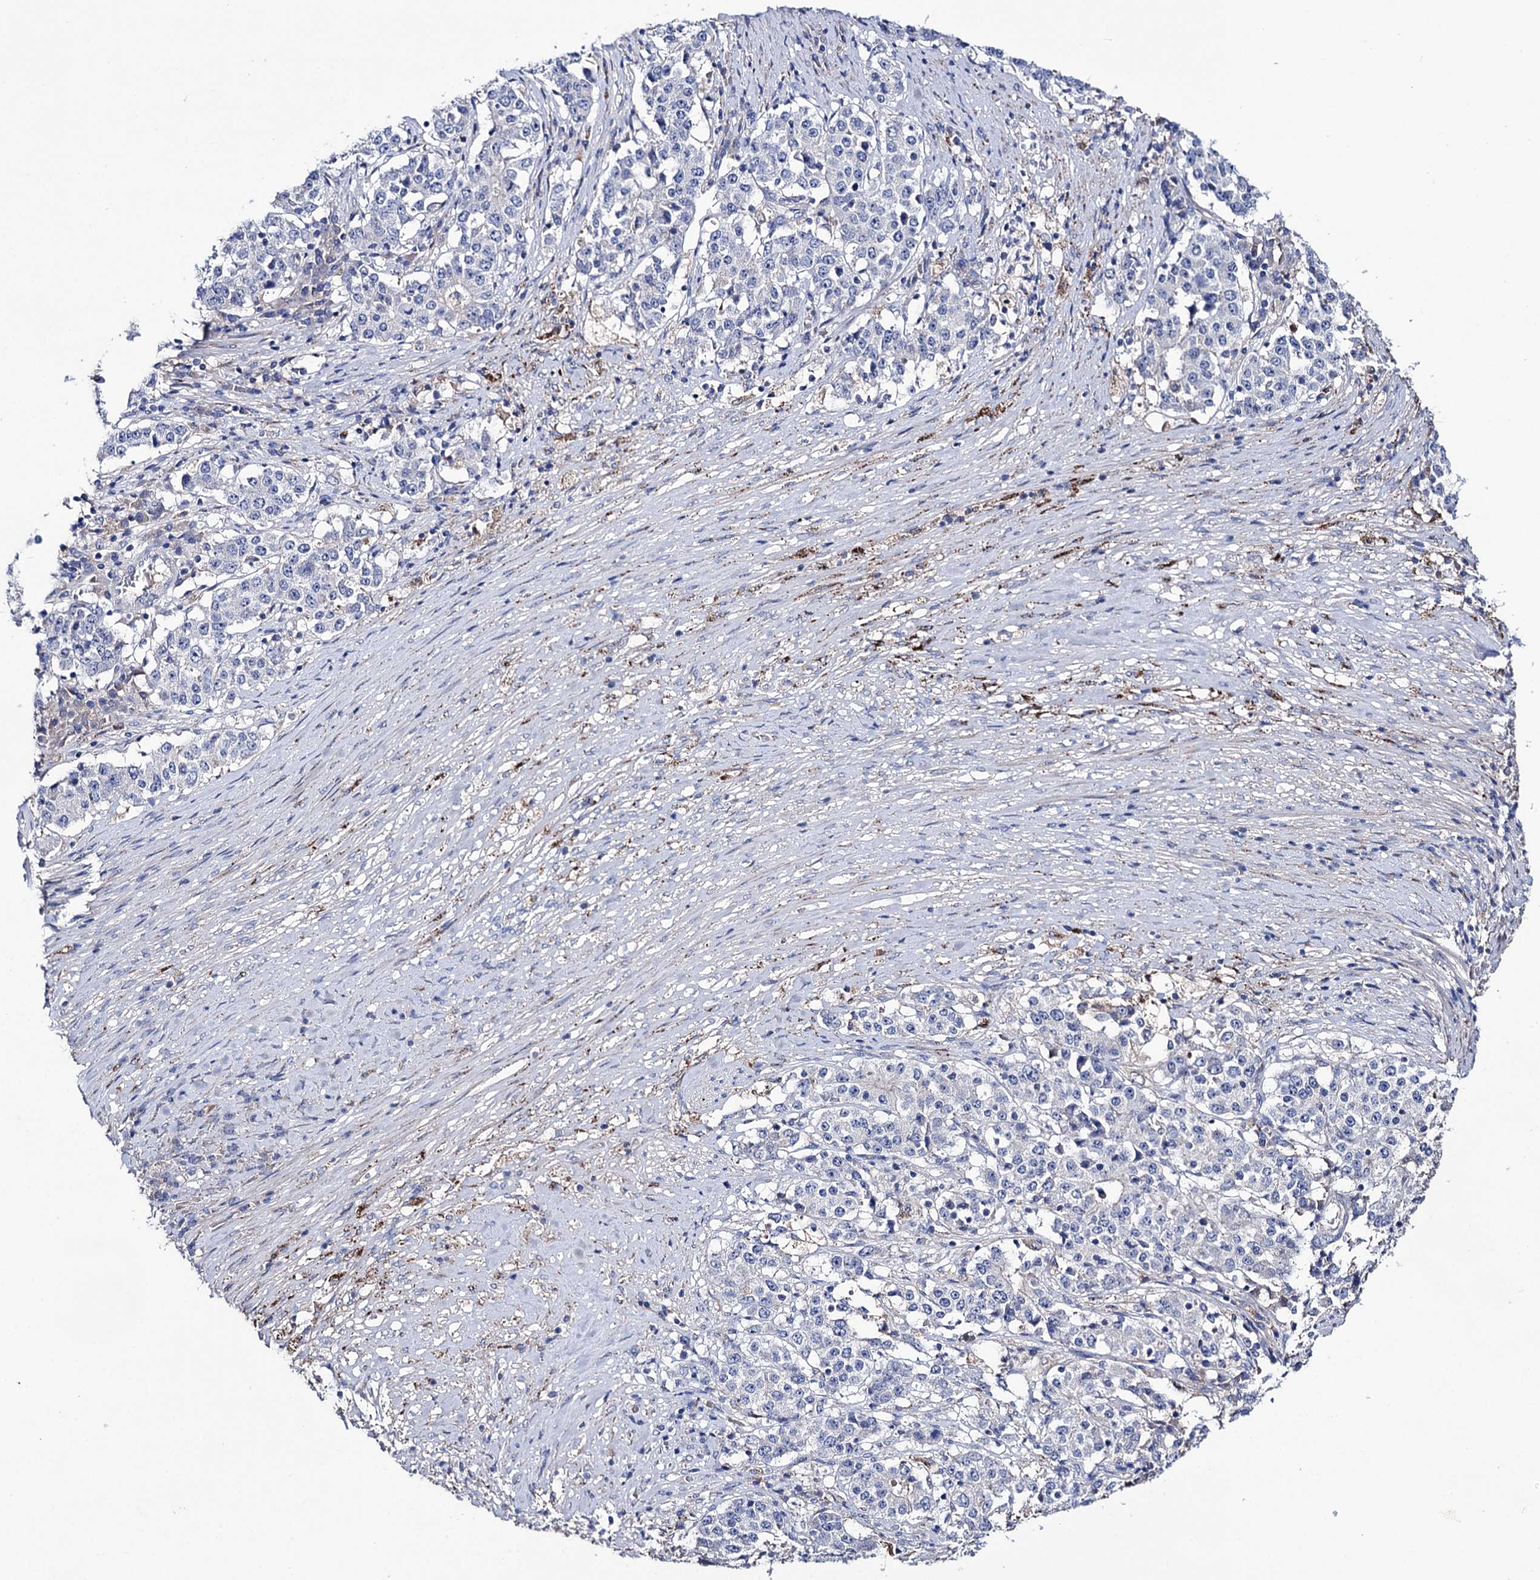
{"staining": {"intensity": "negative", "quantity": "none", "location": "none"}, "tissue": "stomach cancer", "cell_type": "Tumor cells", "image_type": "cancer", "snomed": [{"axis": "morphology", "description": "Adenocarcinoma, NOS"}, {"axis": "topography", "description": "Stomach"}], "caption": "Tumor cells are negative for brown protein staining in stomach cancer (adenocarcinoma).", "gene": "PPP1R32", "patient": {"sex": "male", "age": 59}}